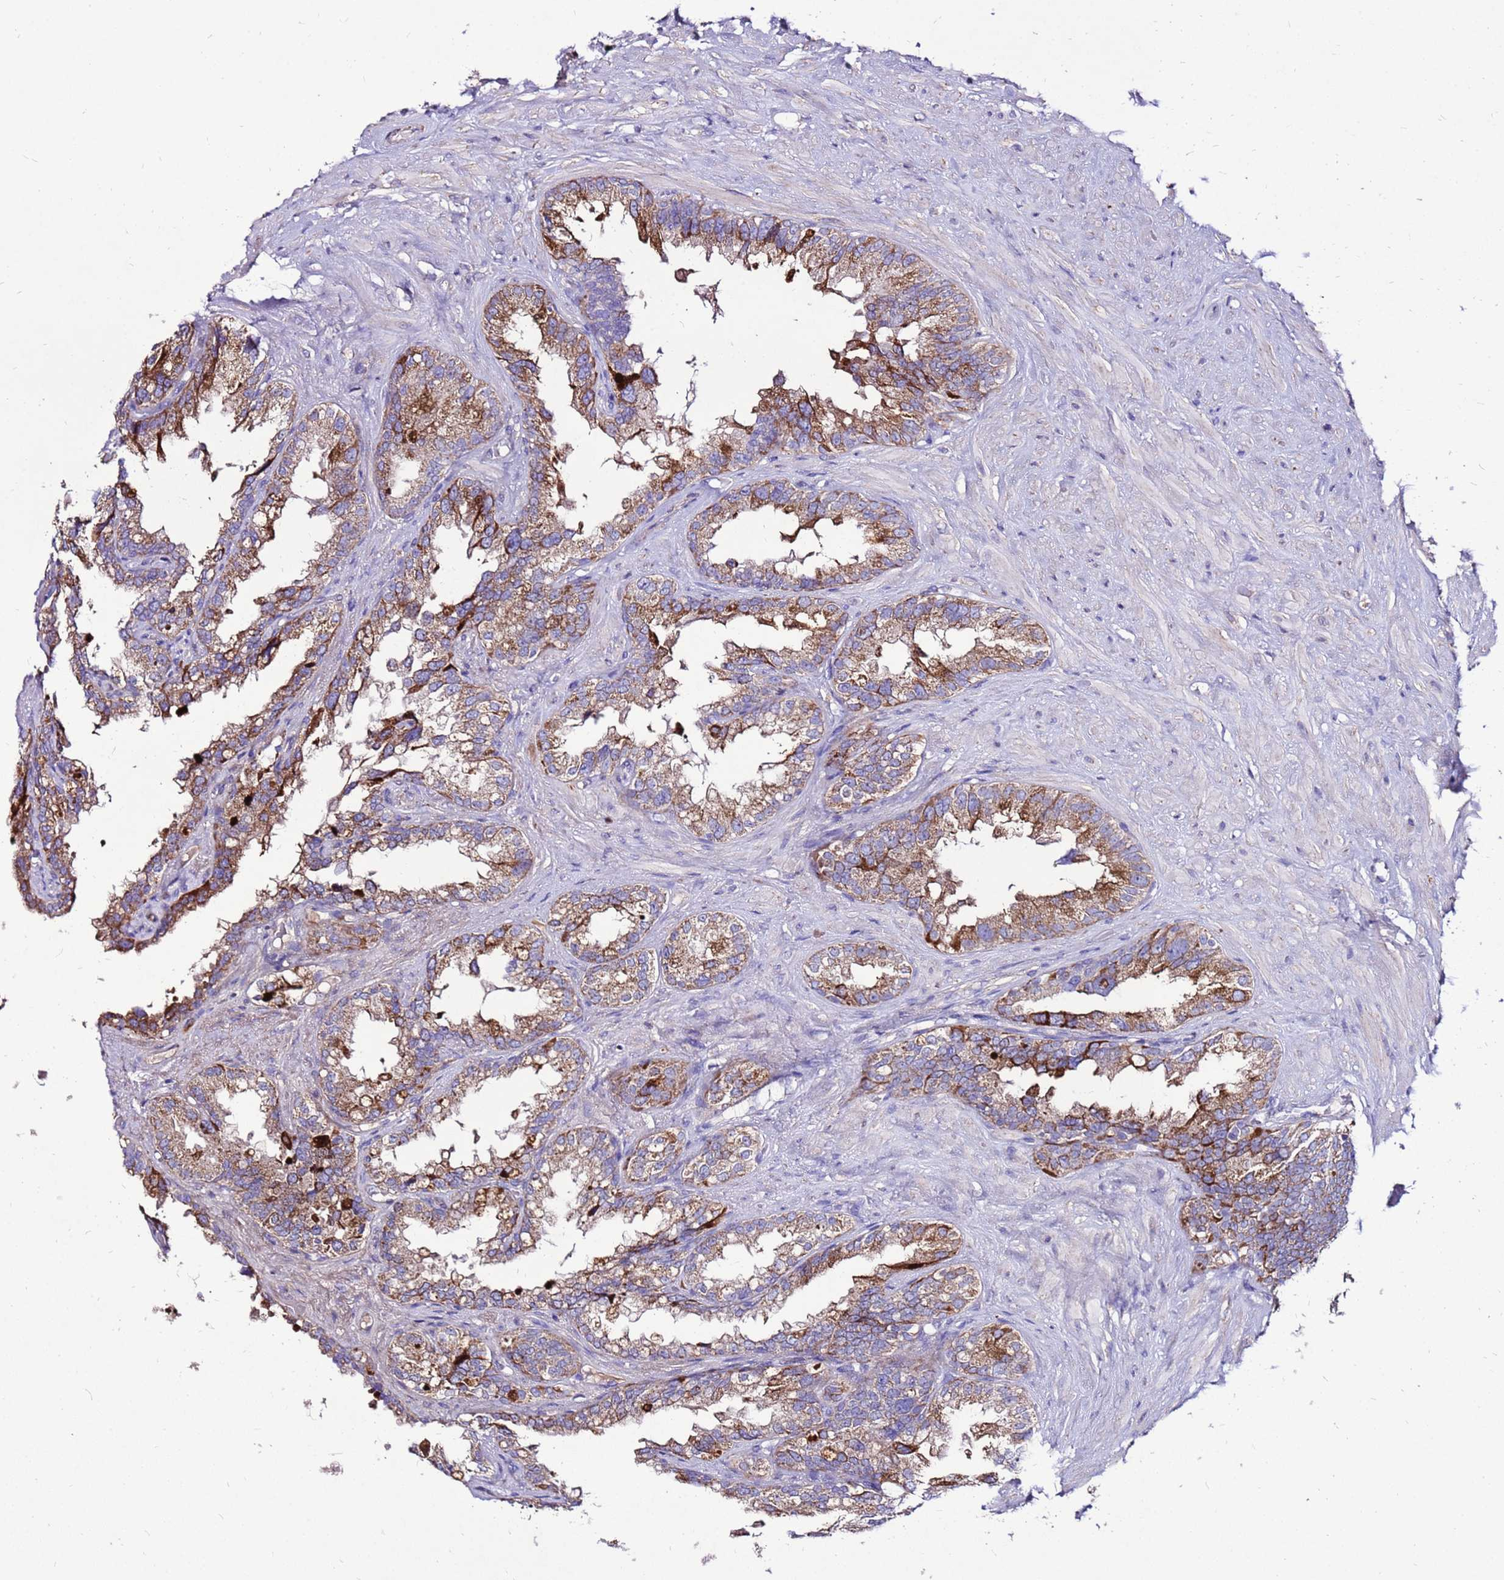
{"staining": {"intensity": "moderate", "quantity": ">75%", "location": "cytoplasmic/membranous"}, "tissue": "seminal vesicle", "cell_type": "Glandular cells", "image_type": "normal", "snomed": [{"axis": "morphology", "description": "Normal tissue, NOS"}, {"axis": "topography", "description": "Seminal veicle"}], "caption": "Immunohistochemical staining of unremarkable seminal vesicle reveals moderate cytoplasmic/membranous protein positivity in approximately >75% of glandular cells.", "gene": "TMEM106C", "patient": {"sex": "male", "age": 80}}